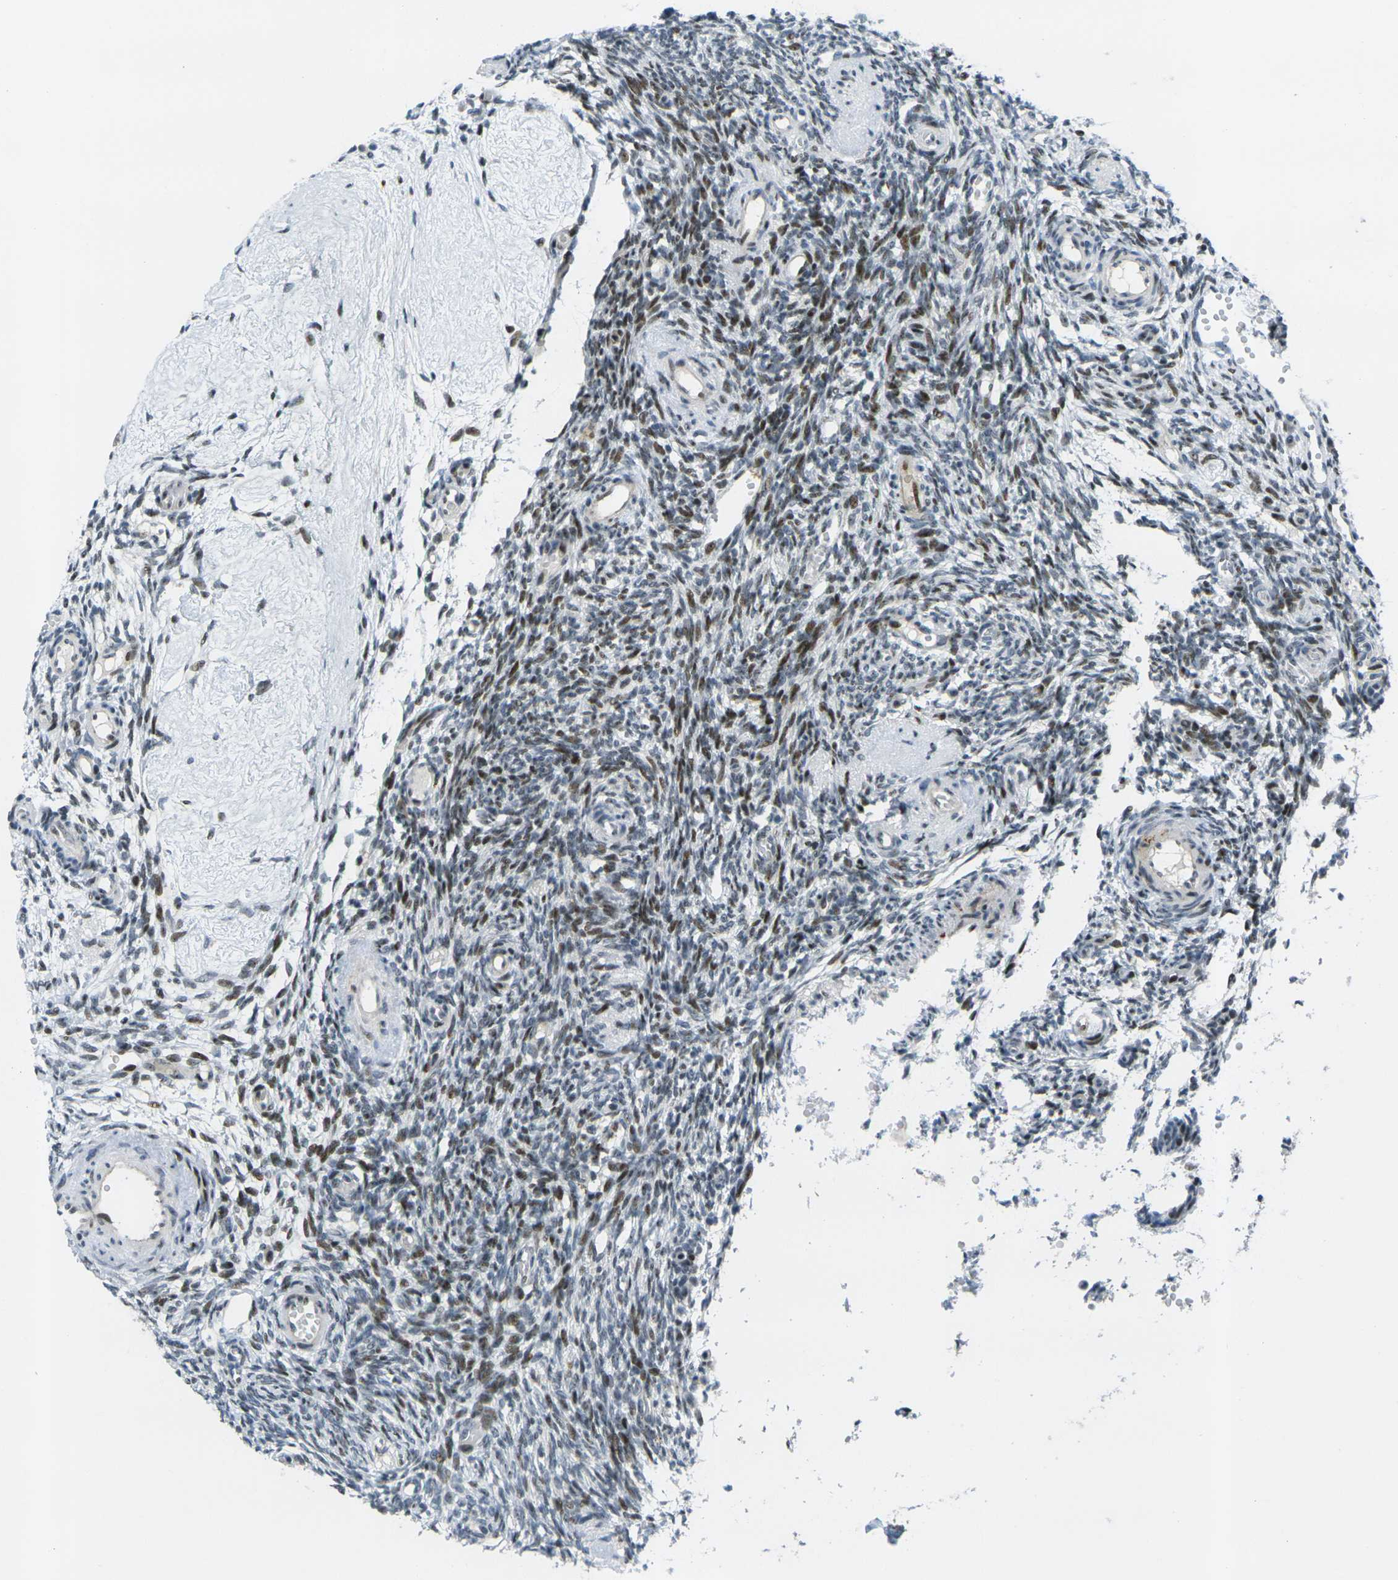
{"staining": {"intensity": "moderate", "quantity": ">75%", "location": "nuclear"}, "tissue": "ovary", "cell_type": "Ovarian stroma cells", "image_type": "normal", "snomed": [{"axis": "morphology", "description": "Normal tissue, NOS"}, {"axis": "topography", "description": "Ovary"}], "caption": "Protein staining of normal ovary shows moderate nuclear positivity in approximately >75% of ovarian stroma cells. The protein of interest is stained brown, and the nuclei are stained in blue (DAB (3,3'-diaminobenzidine) IHC with brightfield microscopy, high magnification).", "gene": "UBE2C", "patient": {"sex": "female", "age": 35}}